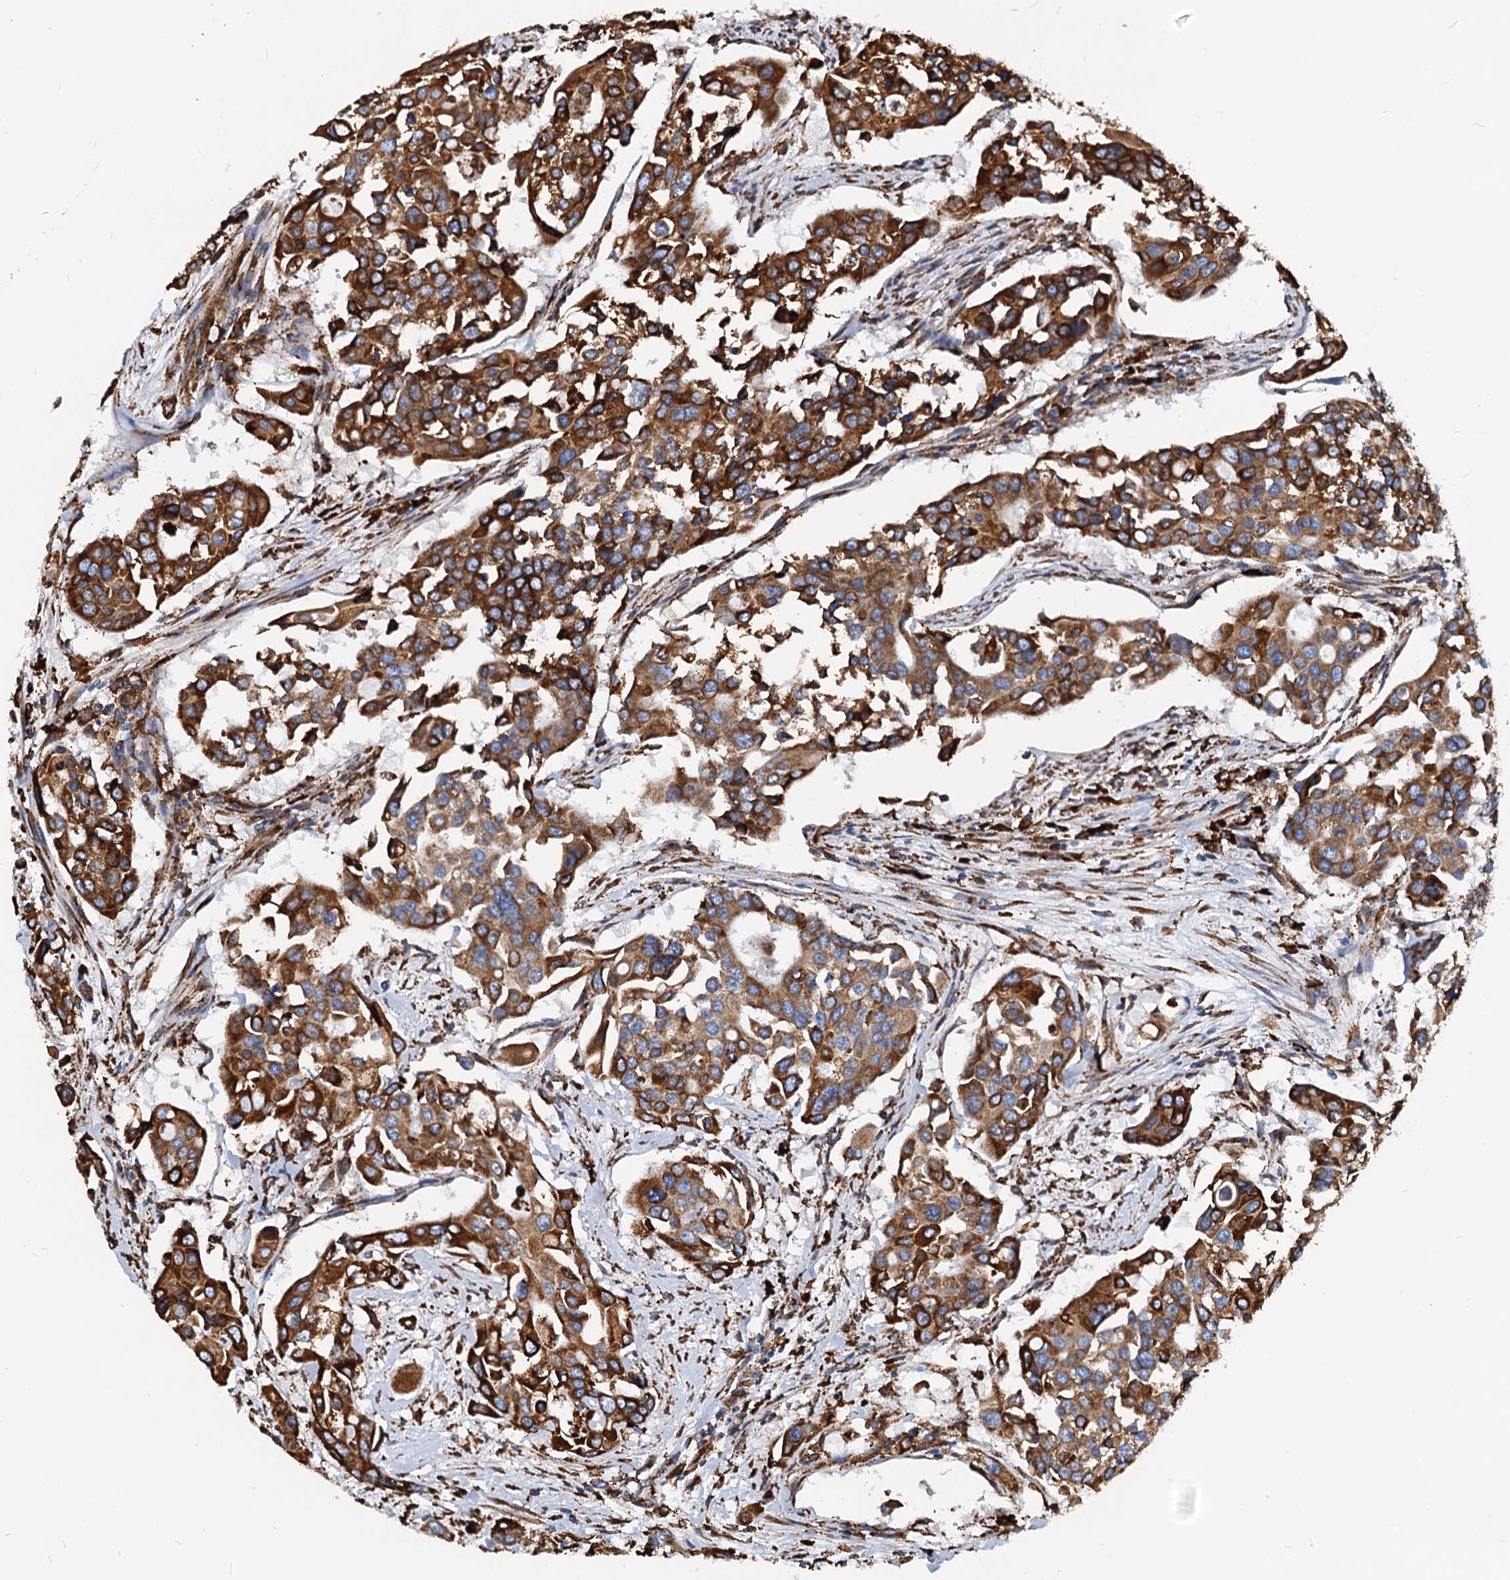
{"staining": {"intensity": "strong", "quantity": ">75%", "location": "cytoplasmic/membranous"}, "tissue": "colorectal cancer", "cell_type": "Tumor cells", "image_type": "cancer", "snomed": [{"axis": "morphology", "description": "Adenocarcinoma, NOS"}, {"axis": "topography", "description": "Colon"}], "caption": "Protein expression analysis of colorectal adenocarcinoma exhibits strong cytoplasmic/membranous staining in about >75% of tumor cells.", "gene": "HSPA5", "patient": {"sex": "male", "age": 77}}